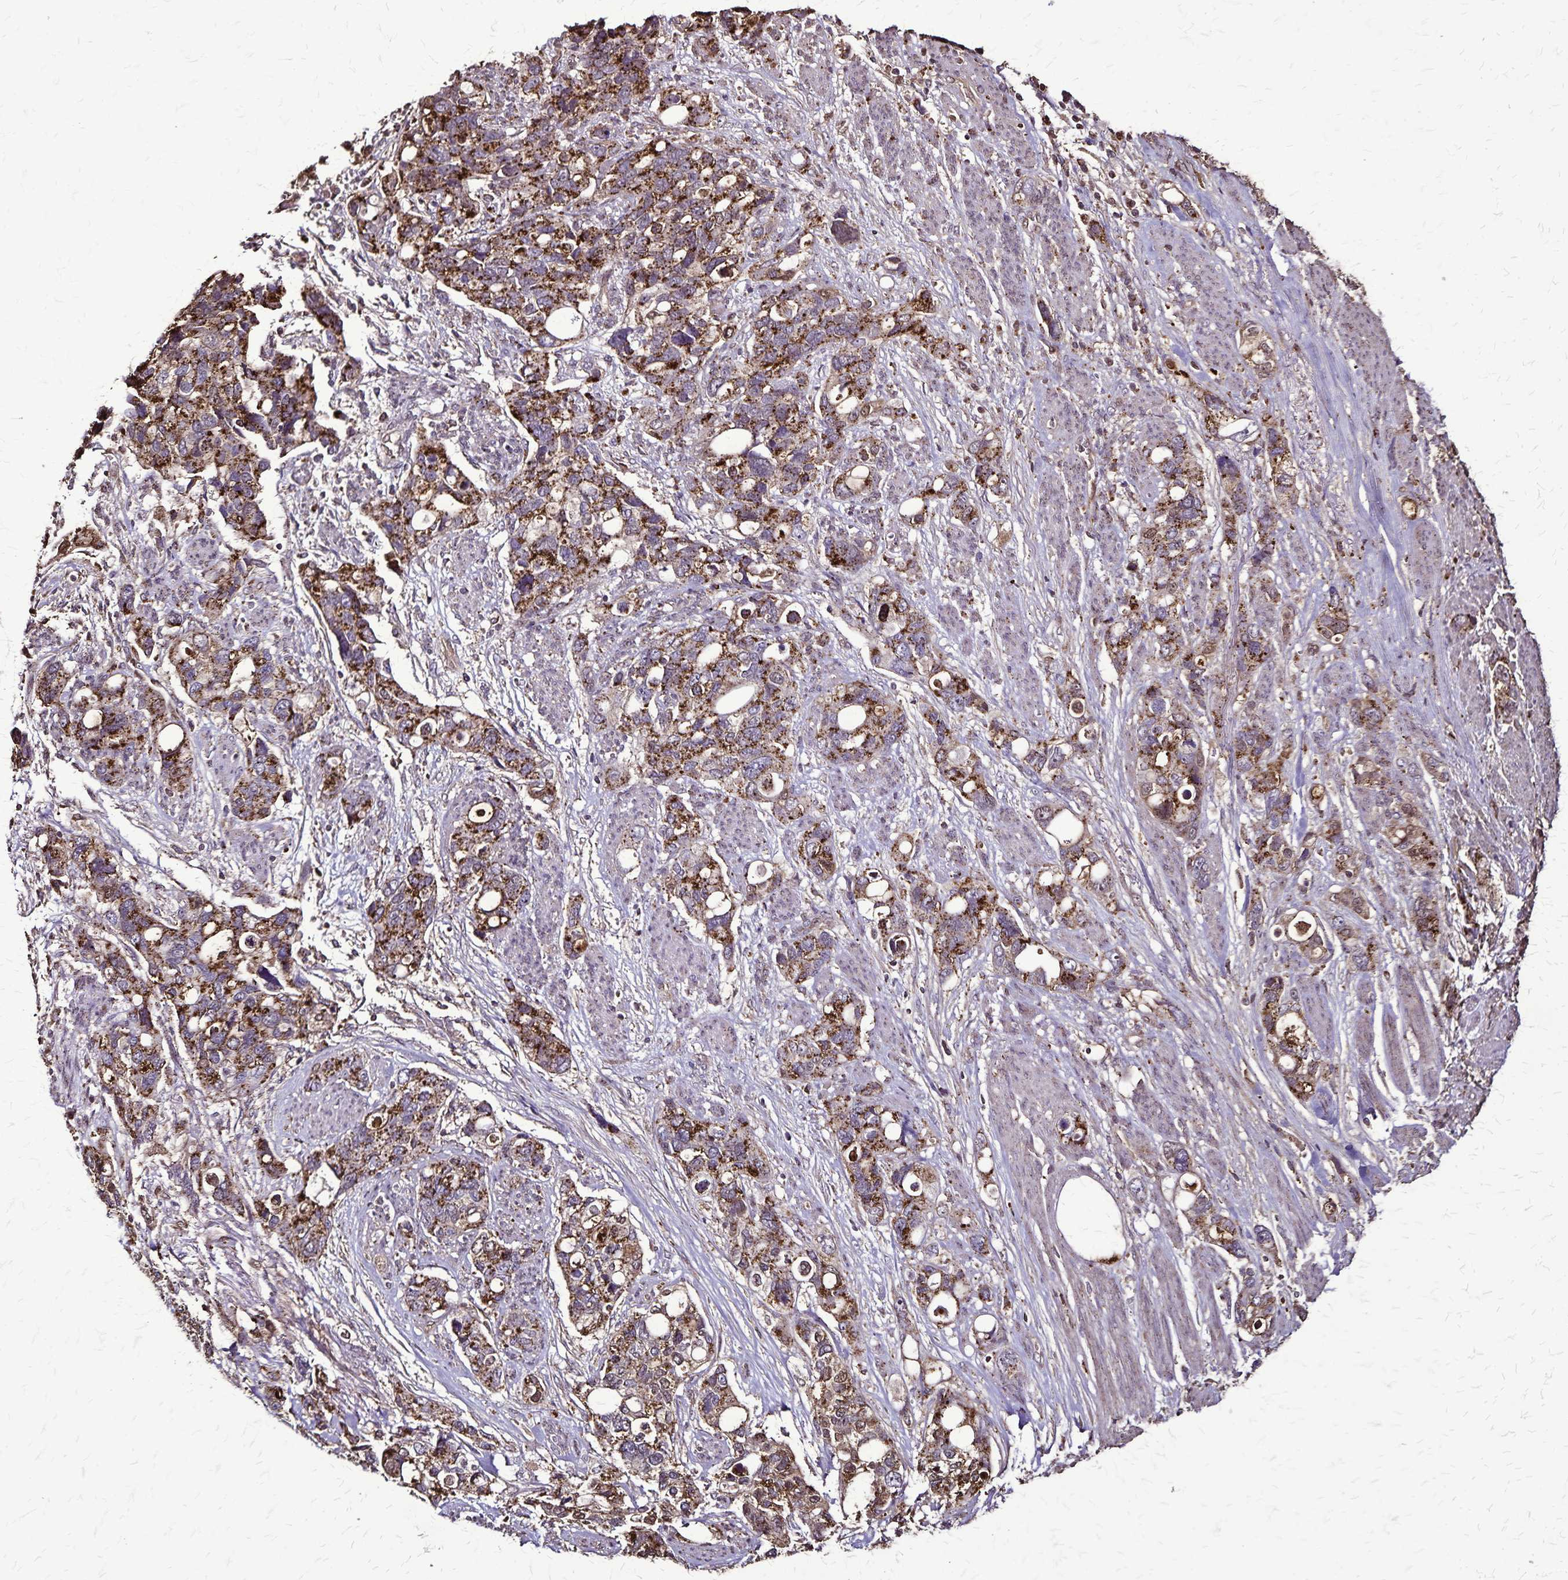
{"staining": {"intensity": "strong", "quantity": ">75%", "location": "cytoplasmic/membranous"}, "tissue": "stomach cancer", "cell_type": "Tumor cells", "image_type": "cancer", "snomed": [{"axis": "morphology", "description": "Adenocarcinoma, NOS"}, {"axis": "topography", "description": "Stomach, upper"}], "caption": "Protein analysis of adenocarcinoma (stomach) tissue reveals strong cytoplasmic/membranous staining in approximately >75% of tumor cells.", "gene": "CHMP1B", "patient": {"sex": "female", "age": 81}}